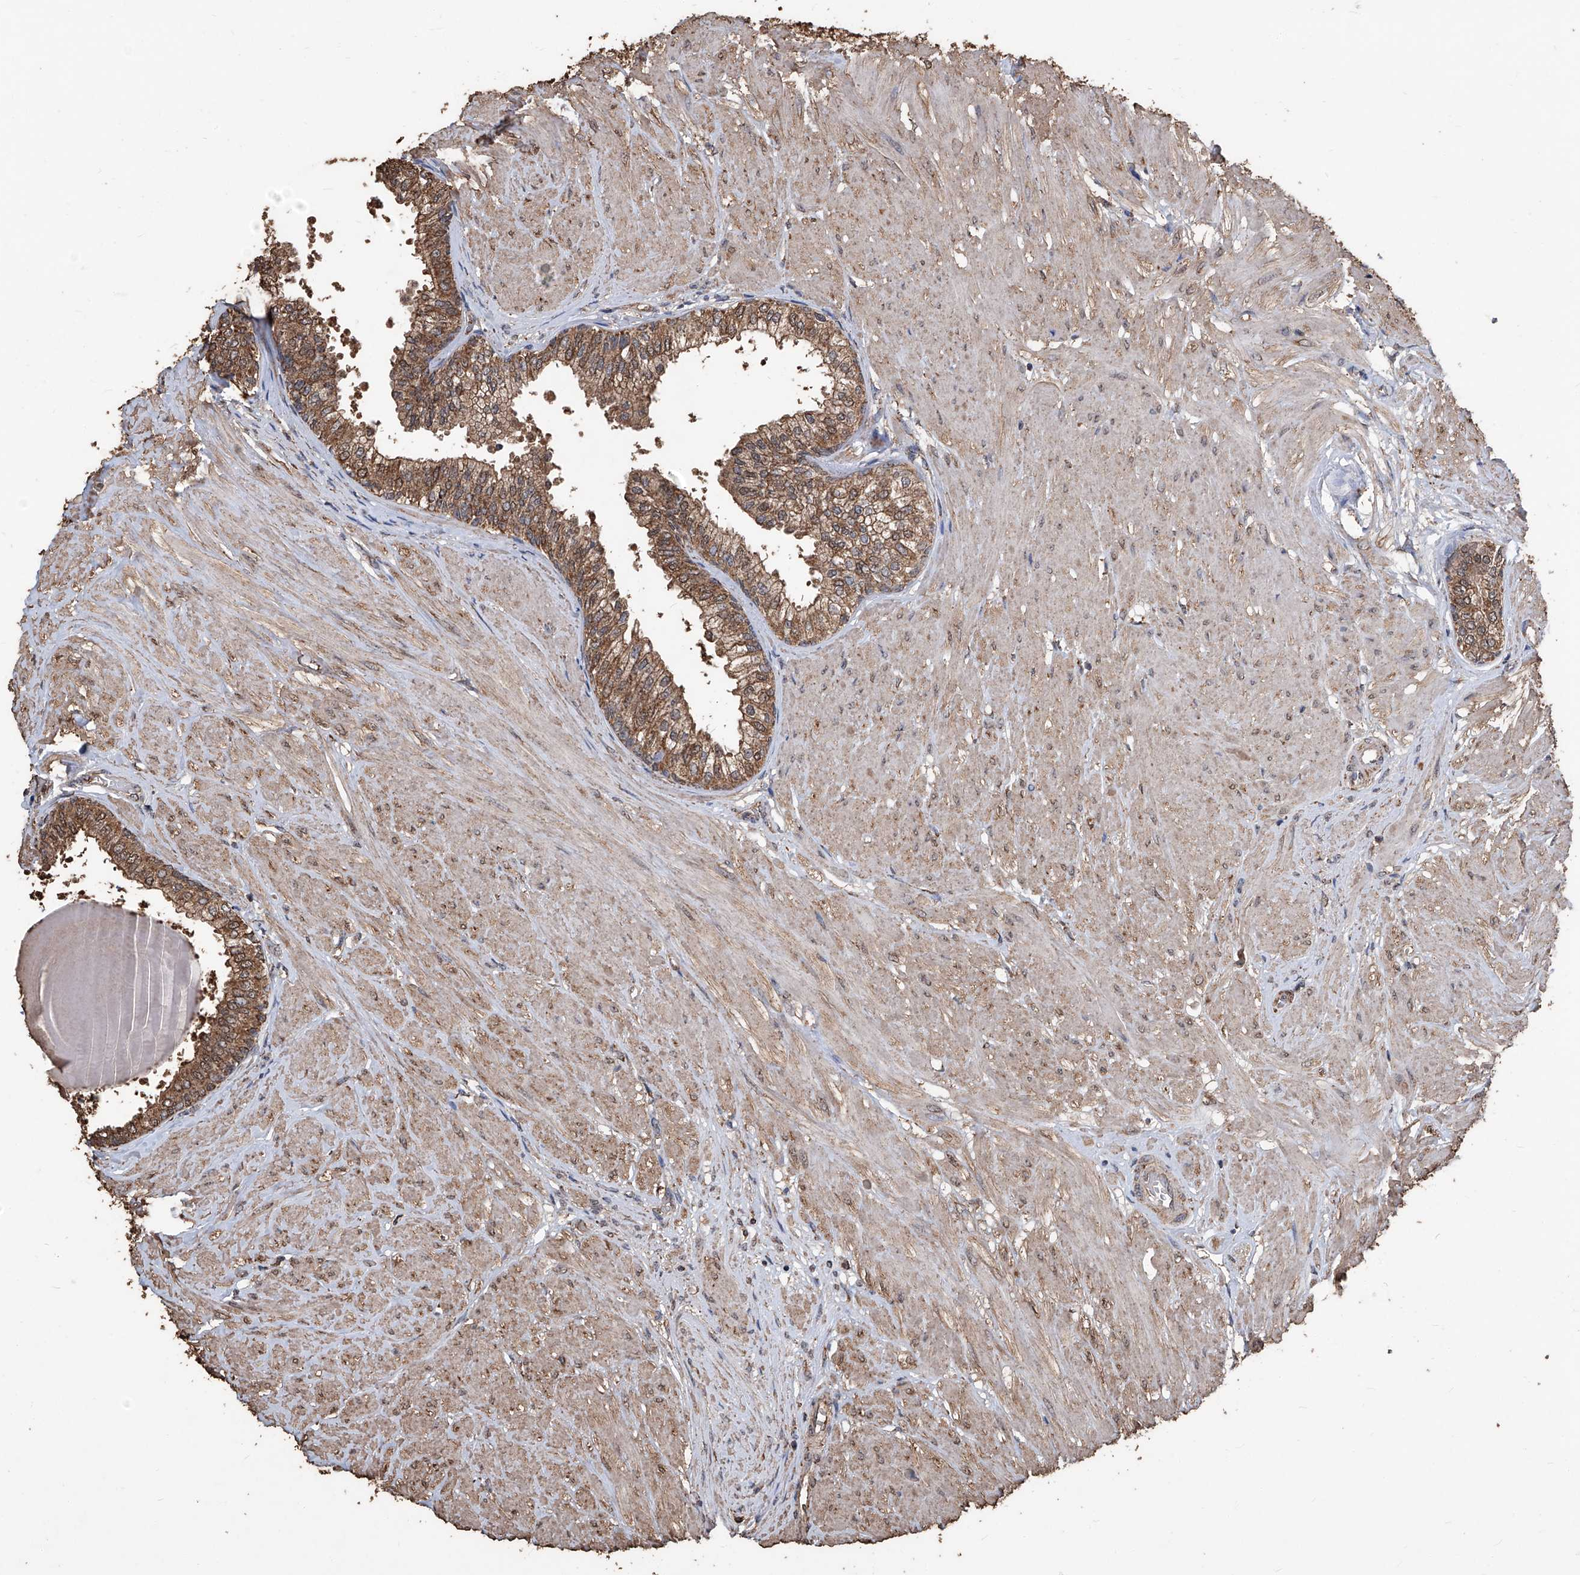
{"staining": {"intensity": "moderate", "quantity": ">75%", "location": "cytoplasmic/membranous"}, "tissue": "prostate", "cell_type": "Glandular cells", "image_type": "normal", "snomed": [{"axis": "morphology", "description": "Normal tissue, NOS"}, {"axis": "topography", "description": "Prostate"}], "caption": "About >75% of glandular cells in normal prostate reveal moderate cytoplasmic/membranous protein expression as visualized by brown immunohistochemical staining.", "gene": "STARD7", "patient": {"sex": "male", "age": 48}}